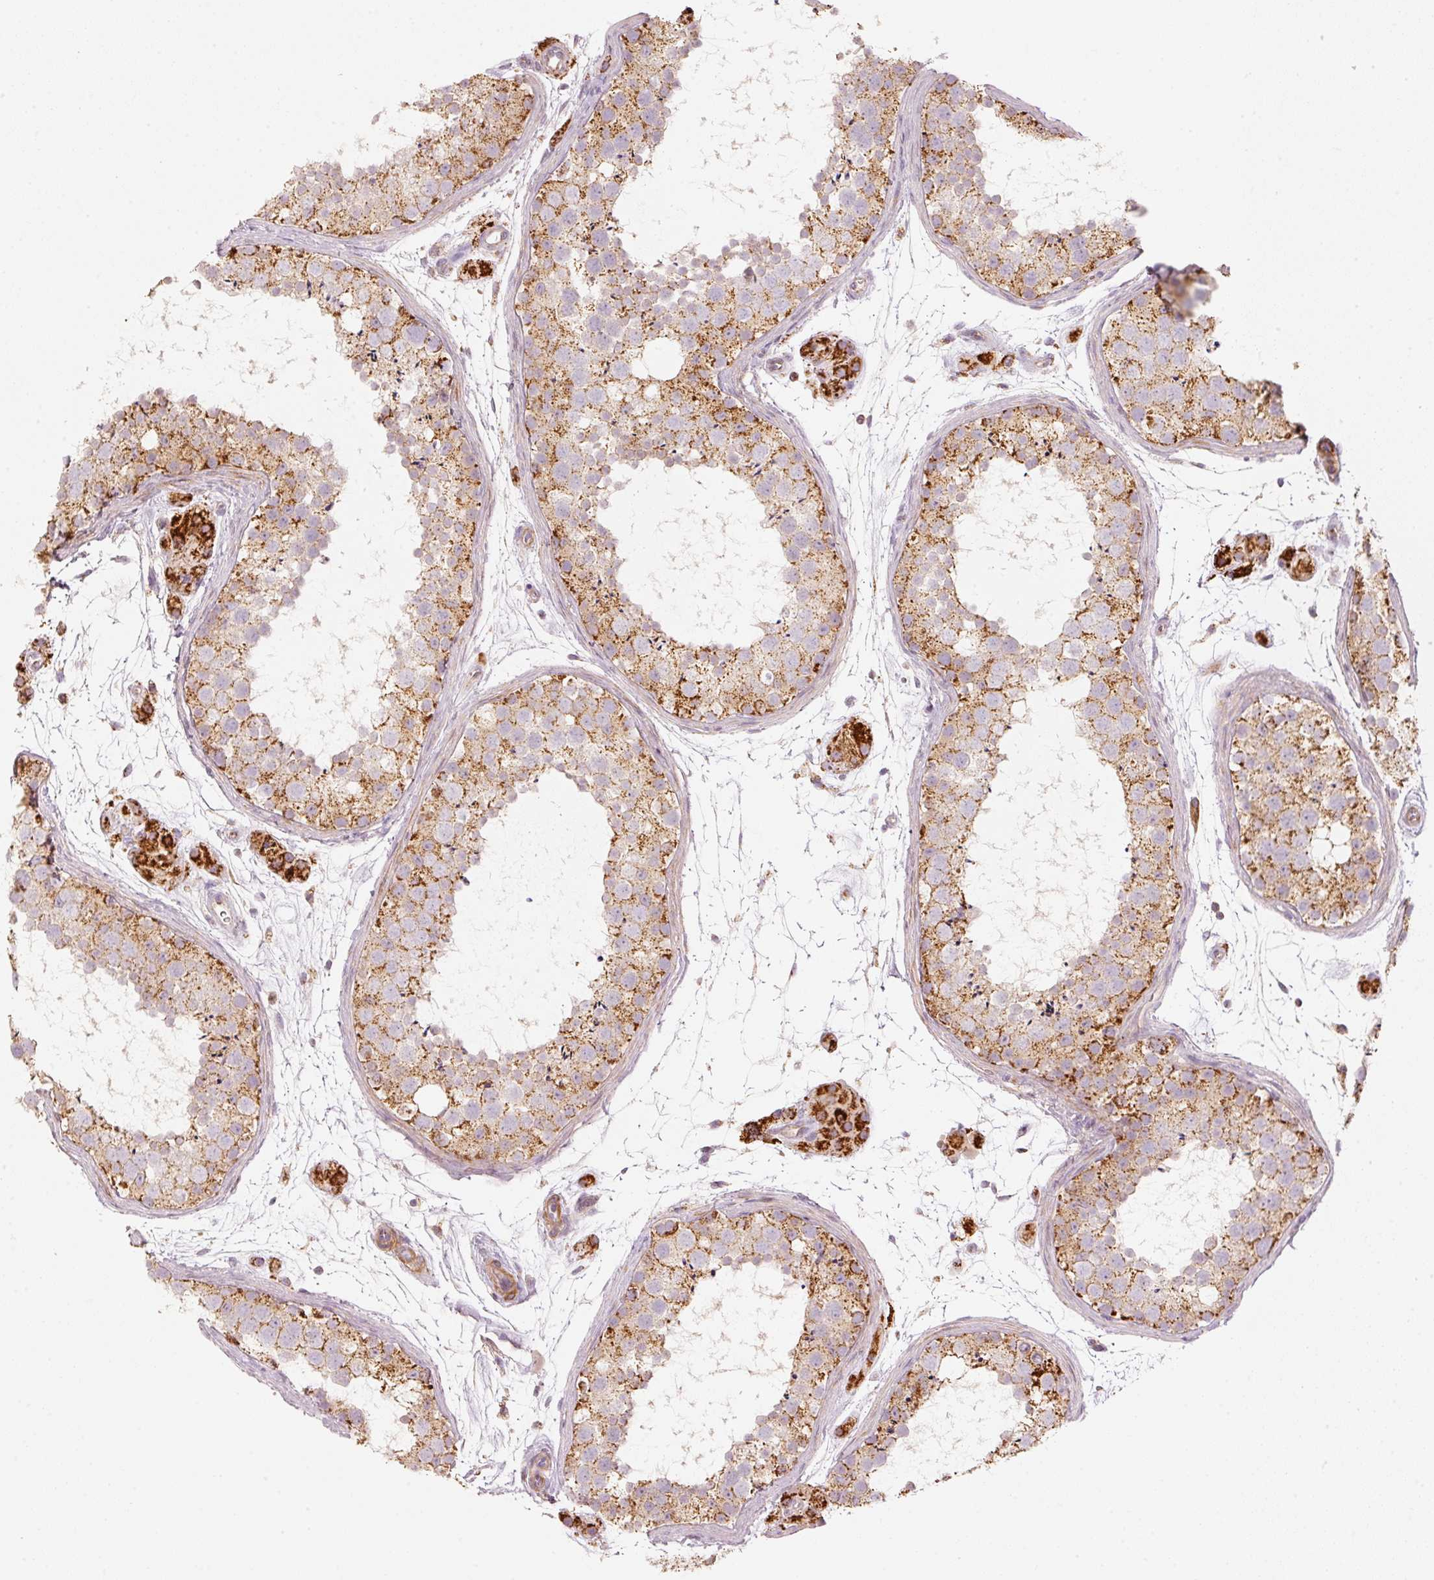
{"staining": {"intensity": "moderate", "quantity": ">75%", "location": "cytoplasmic/membranous"}, "tissue": "testis", "cell_type": "Cells in seminiferous ducts", "image_type": "normal", "snomed": [{"axis": "morphology", "description": "Normal tissue, NOS"}, {"axis": "topography", "description": "Testis"}], "caption": "Cells in seminiferous ducts exhibit medium levels of moderate cytoplasmic/membranous staining in approximately >75% of cells in normal human testis.", "gene": "C17orf98", "patient": {"sex": "male", "age": 41}}